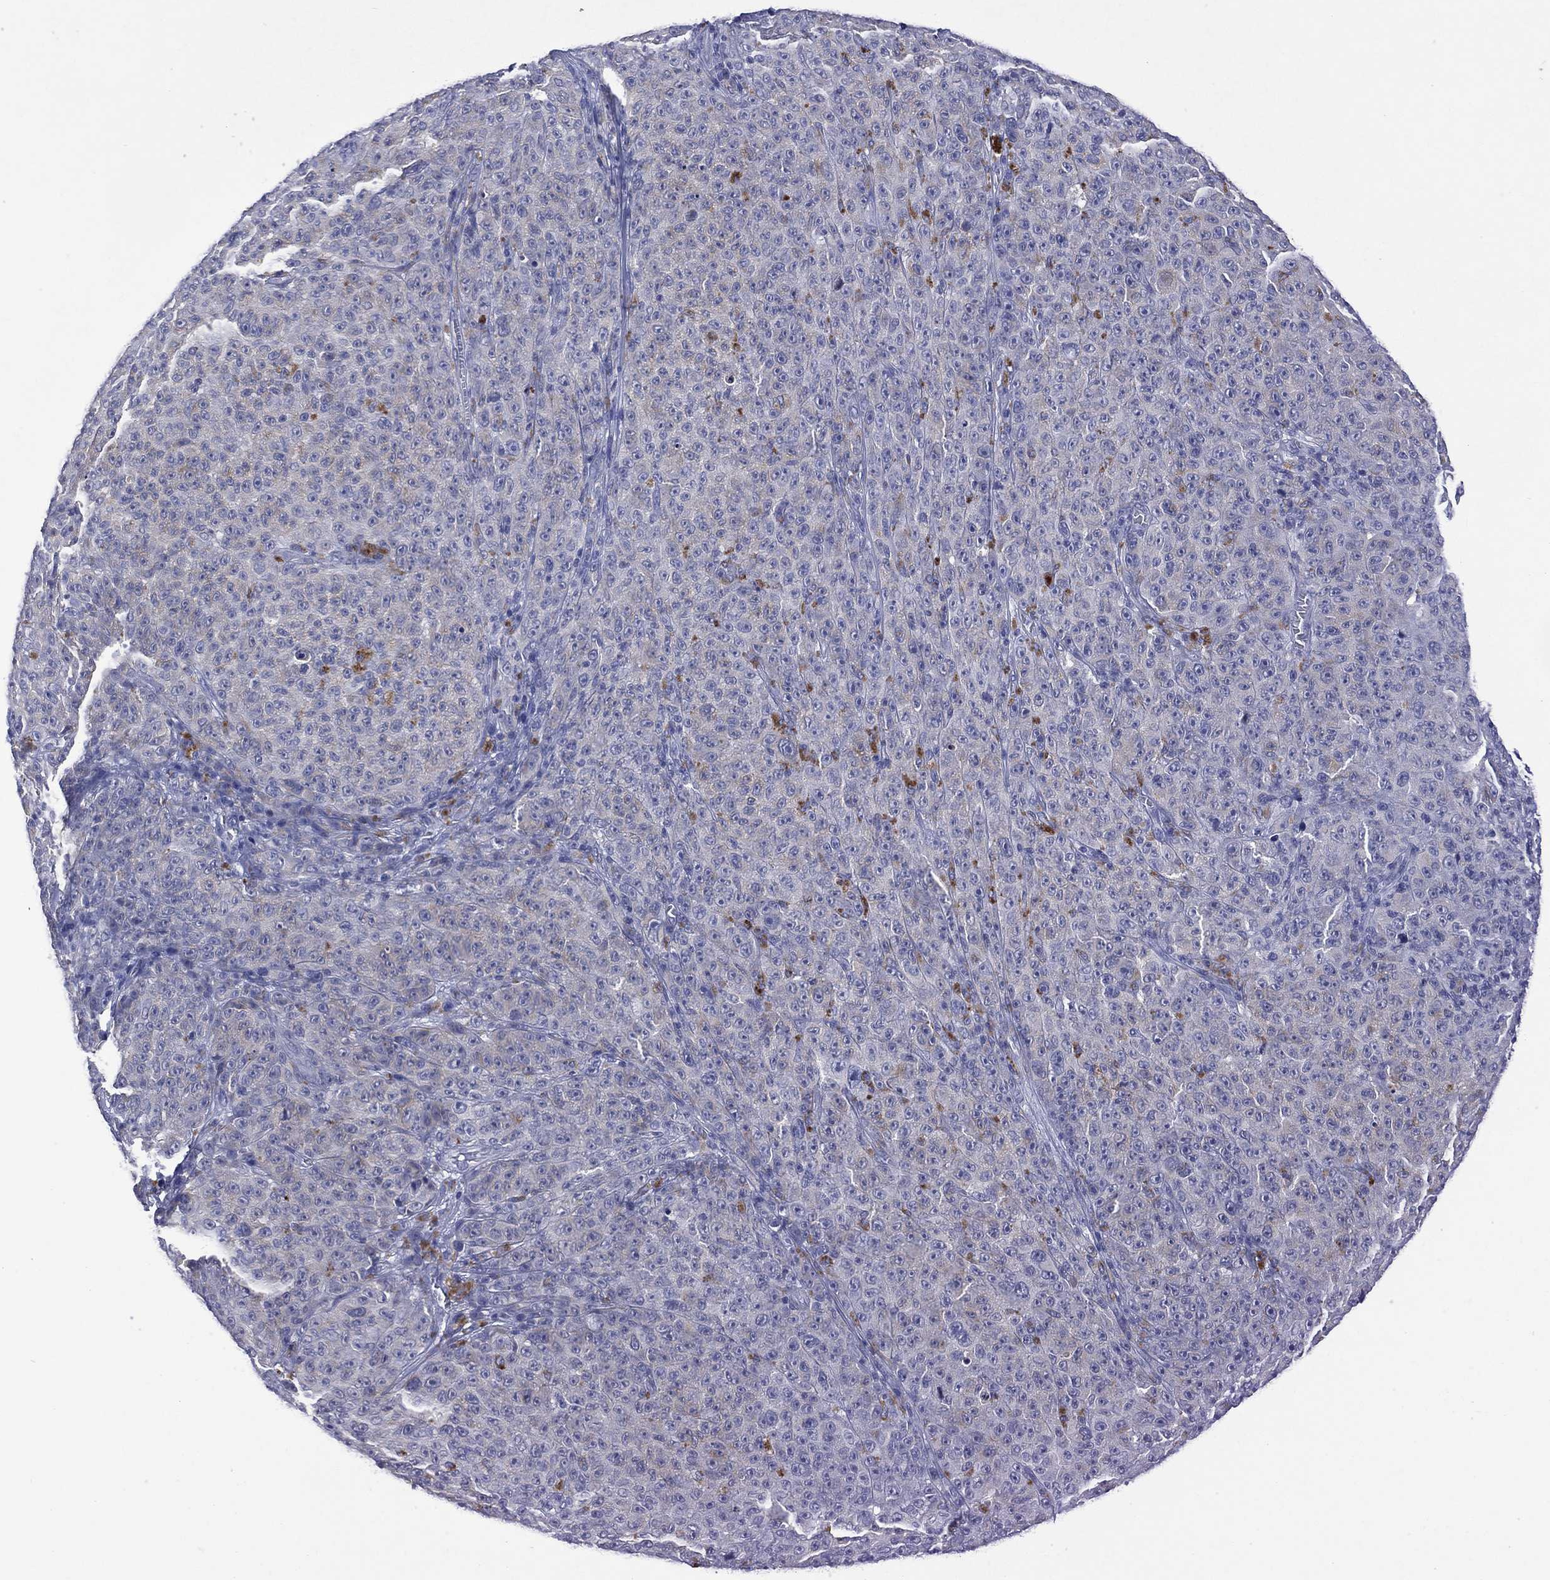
{"staining": {"intensity": "negative", "quantity": "none", "location": "none"}, "tissue": "melanoma", "cell_type": "Tumor cells", "image_type": "cancer", "snomed": [{"axis": "morphology", "description": "Malignant melanoma, NOS"}, {"axis": "topography", "description": "Skin"}], "caption": "A histopathology image of malignant melanoma stained for a protein displays no brown staining in tumor cells.", "gene": "ASB10", "patient": {"sex": "female", "age": 82}}